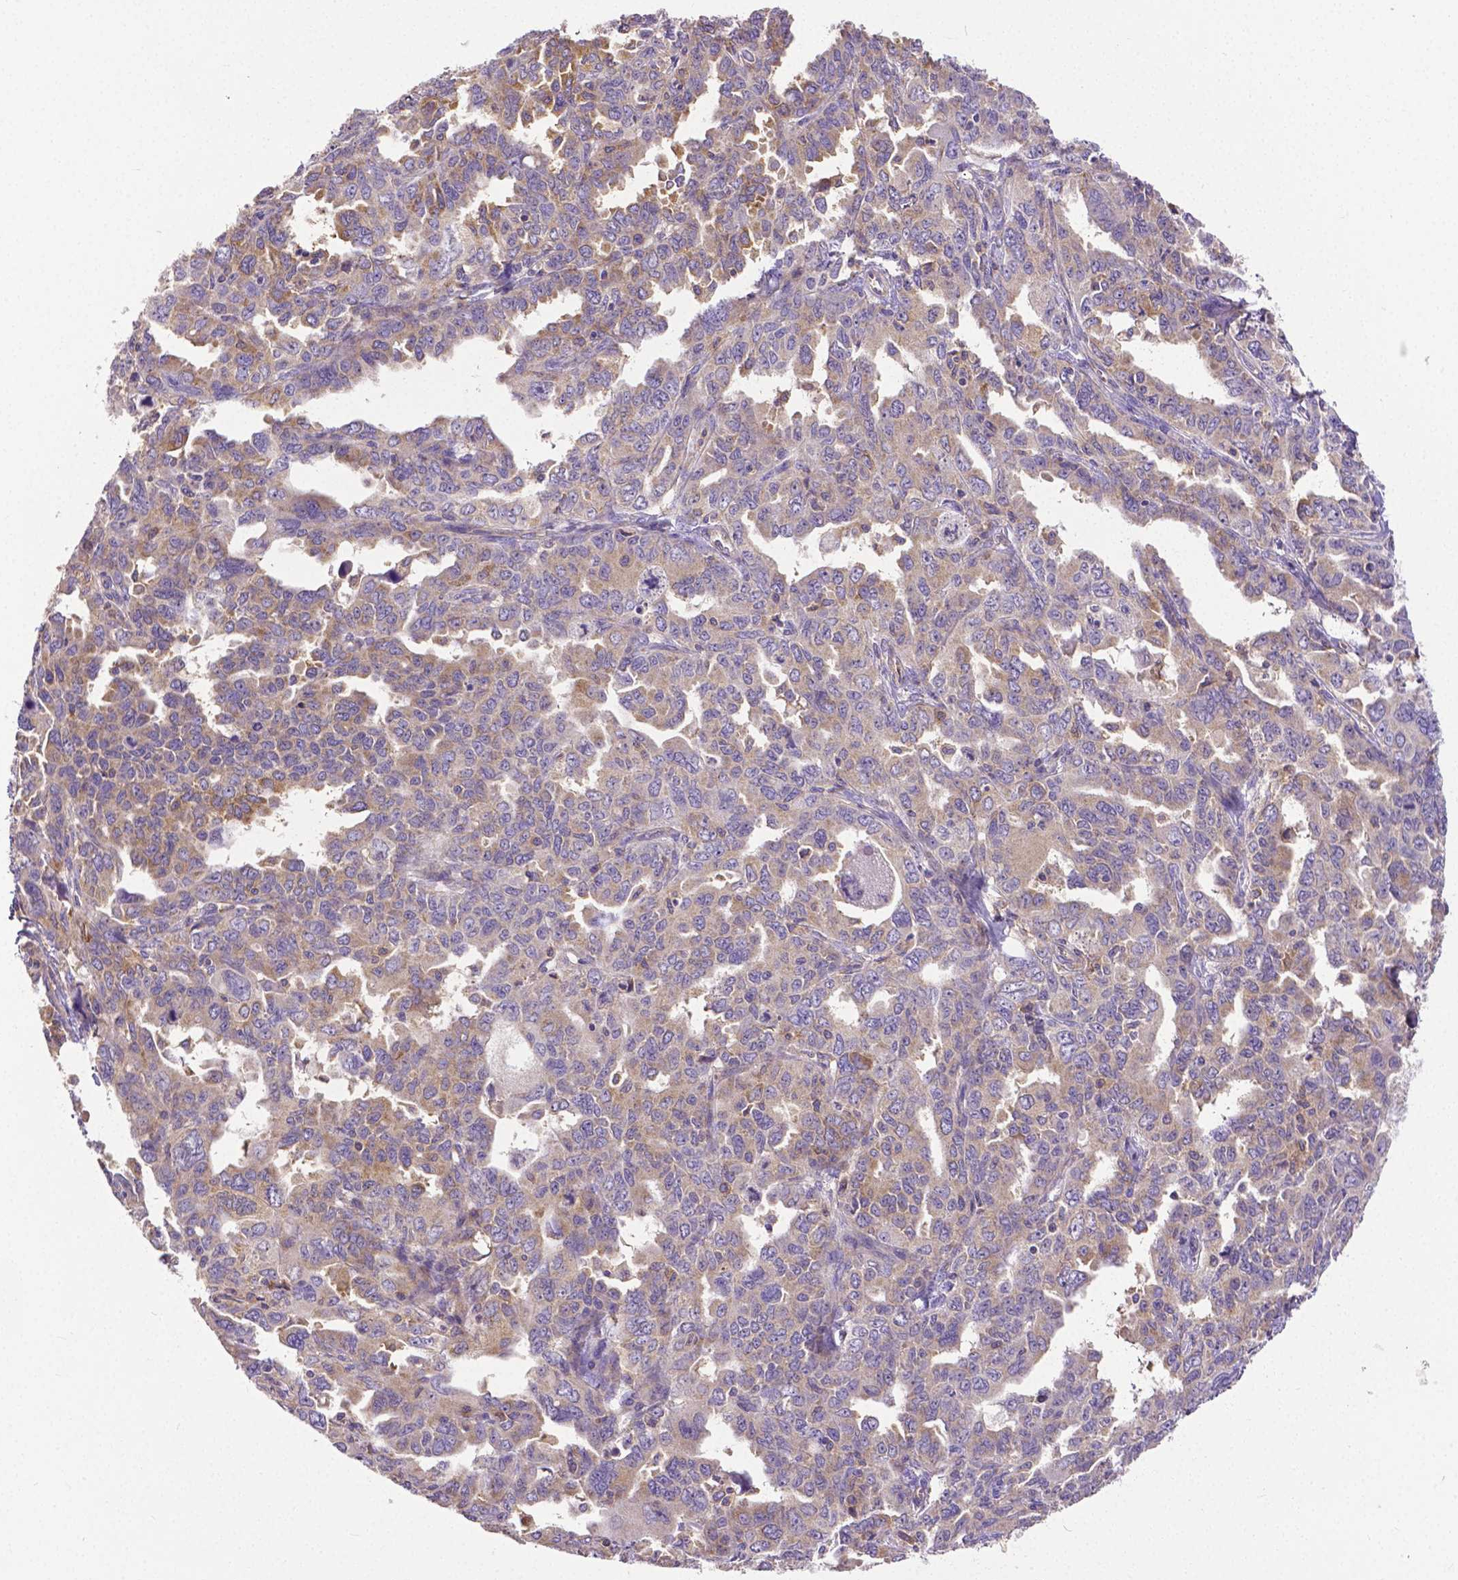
{"staining": {"intensity": "weak", "quantity": "<25%", "location": "cytoplasmic/membranous"}, "tissue": "ovarian cancer", "cell_type": "Tumor cells", "image_type": "cancer", "snomed": [{"axis": "morphology", "description": "Adenocarcinoma, NOS"}, {"axis": "morphology", "description": "Carcinoma, endometroid"}, {"axis": "topography", "description": "Ovary"}], "caption": "The micrograph reveals no significant staining in tumor cells of ovarian endometroid carcinoma.", "gene": "DICER1", "patient": {"sex": "female", "age": 72}}